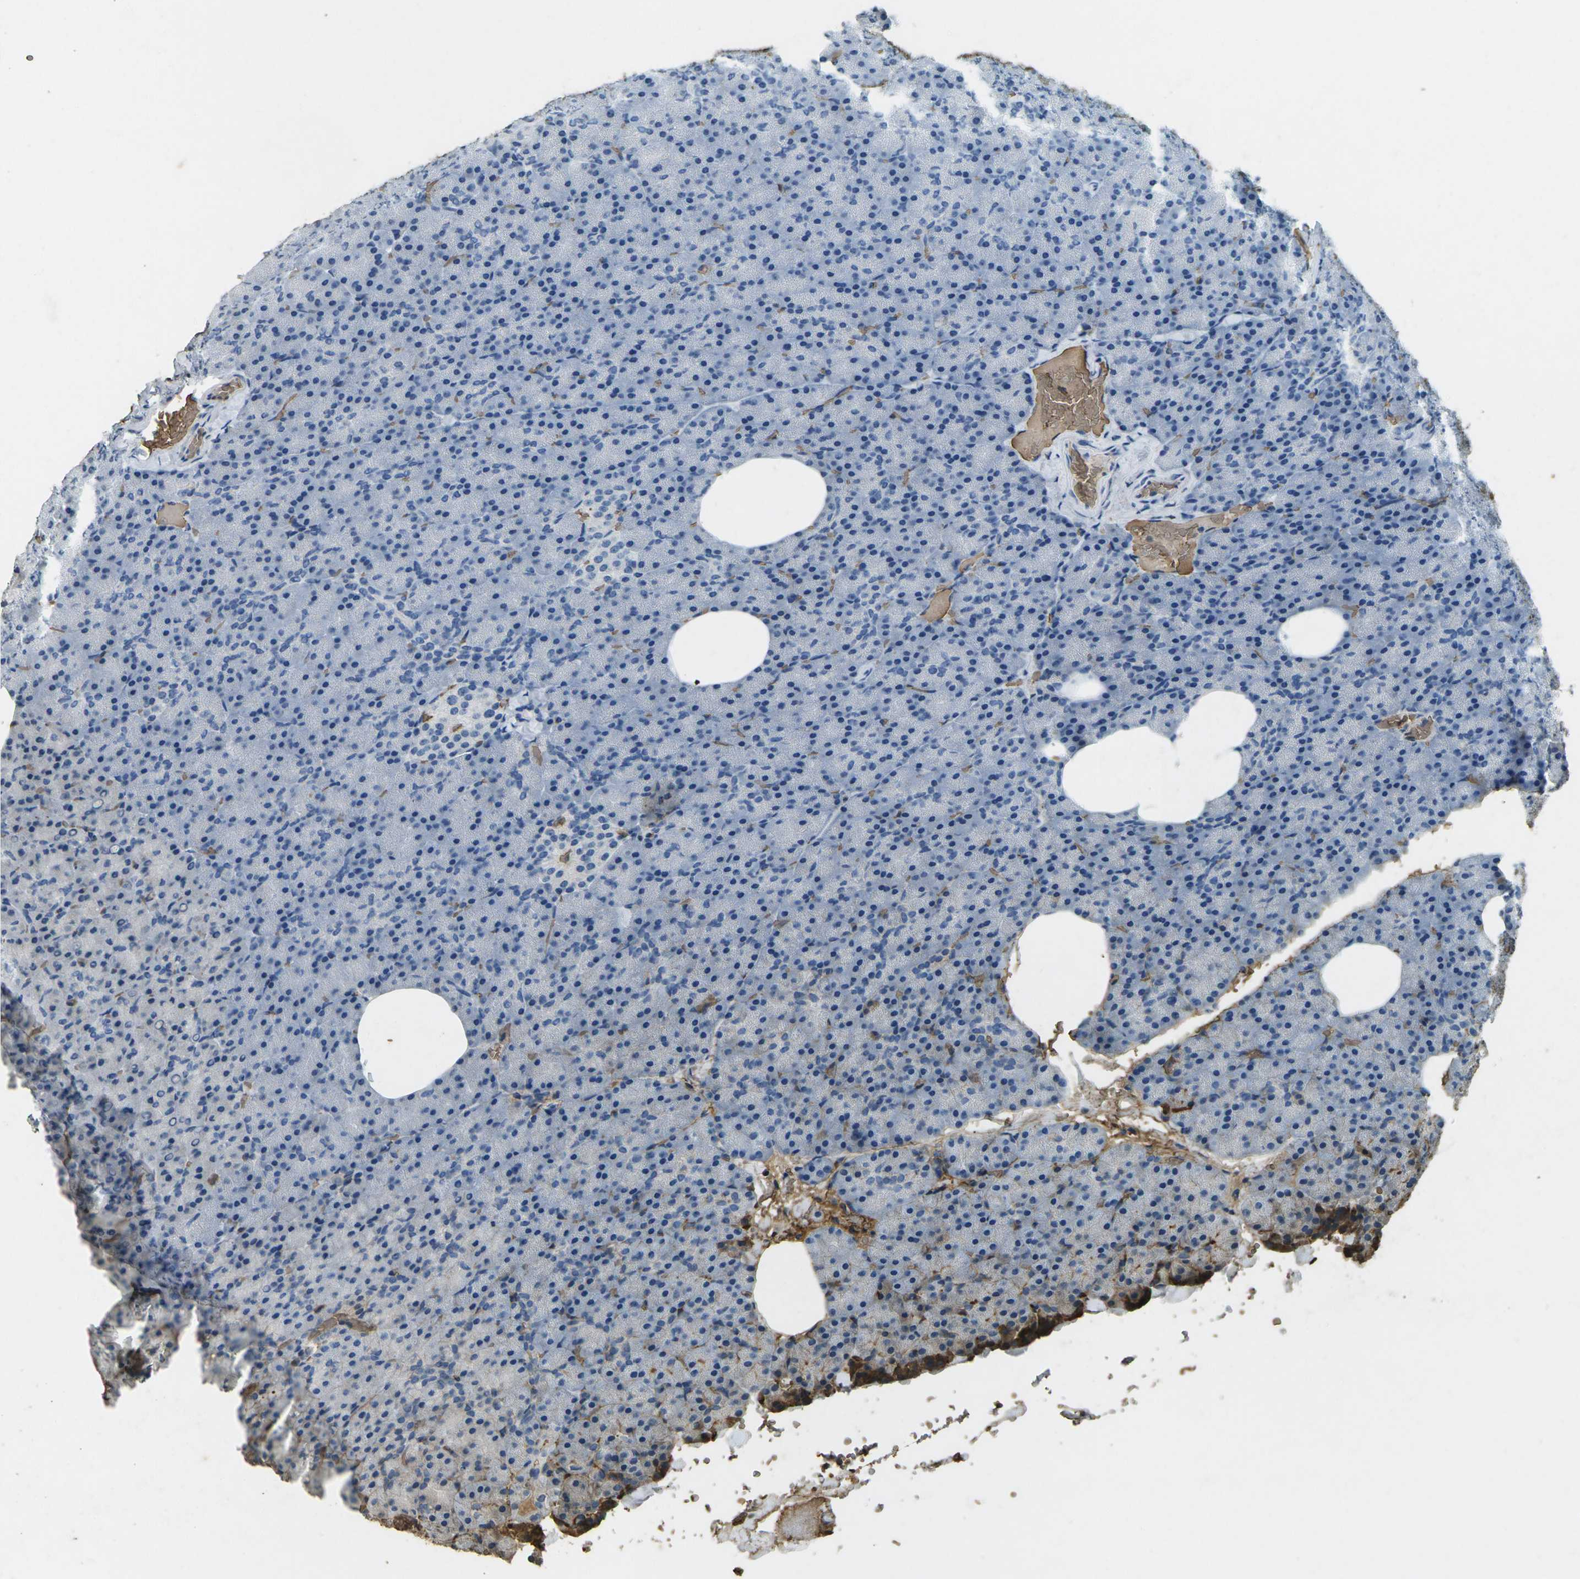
{"staining": {"intensity": "moderate", "quantity": "<25%", "location": "cytoplasmic/membranous"}, "tissue": "pancreas", "cell_type": "Exocrine glandular cells", "image_type": "normal", "snomed": [{"axis": "morphology", "description": "Normal tissue, NOS"}, {"axis": "topography", "description": "Pancreas"}], "caption": "IHC (DAB (3,3'-diaminobenzidine)) staining of benign pancreas reveals moderate cytoplasmic/membranous protein positivity in about <25% of exocrine glandular cells.", "gene": "HBB", "patient": {"sex": "female", "age": 35}}